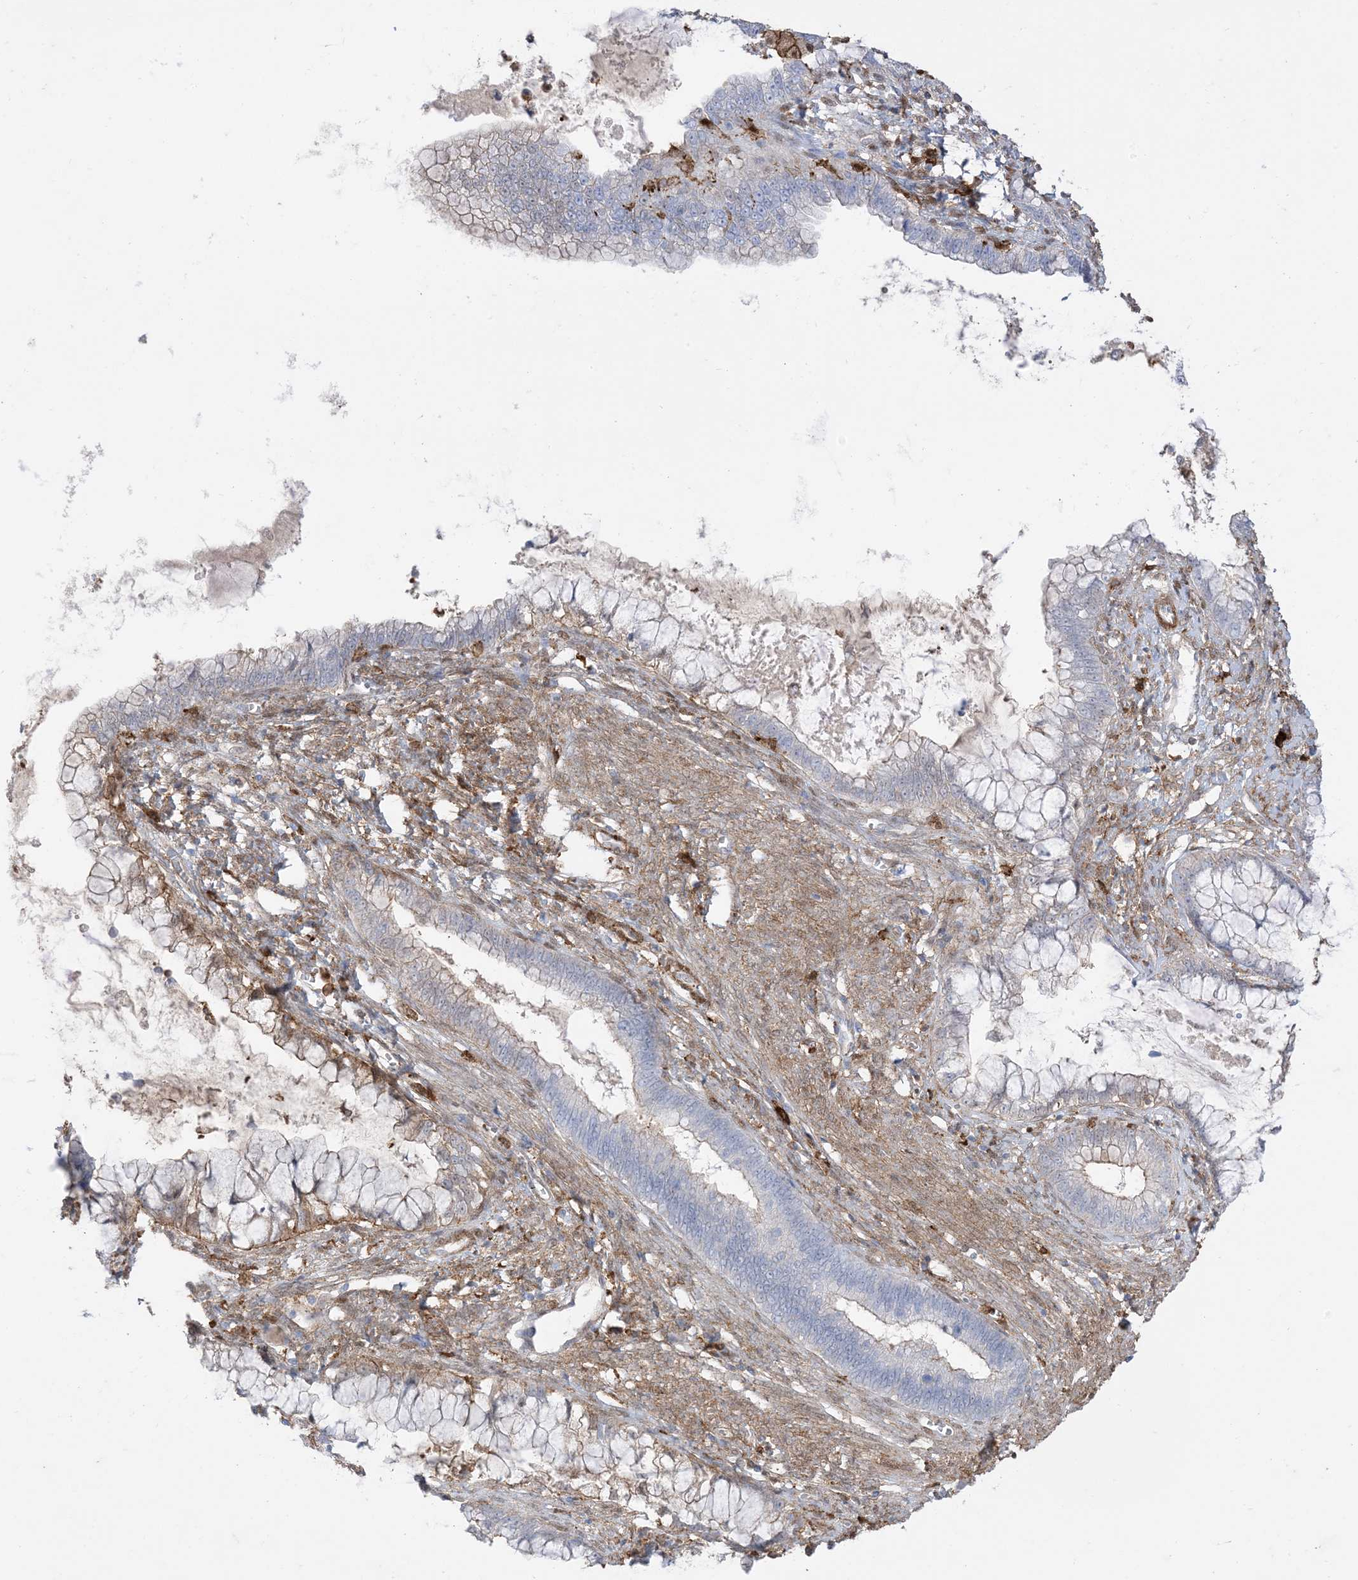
{"staining": {"intensity": "weak", "quantity": "<25%", "location": "cytoplasmic/membranous"}, "tissue": "cervical cancer", "cell_type": "Tumor cells", "image_type": "cancer", "snomed": [{"axis": "morphology", "description": "Adenocarcinoma, NOS"}, {"axis": "topography", "description": "Cervix"}], "caption": "Cervical cancer stained for a protein using IHC displays no expression tumor cells.", "gene": "GSN", "patient": {"sex": "female", "age": 44}}